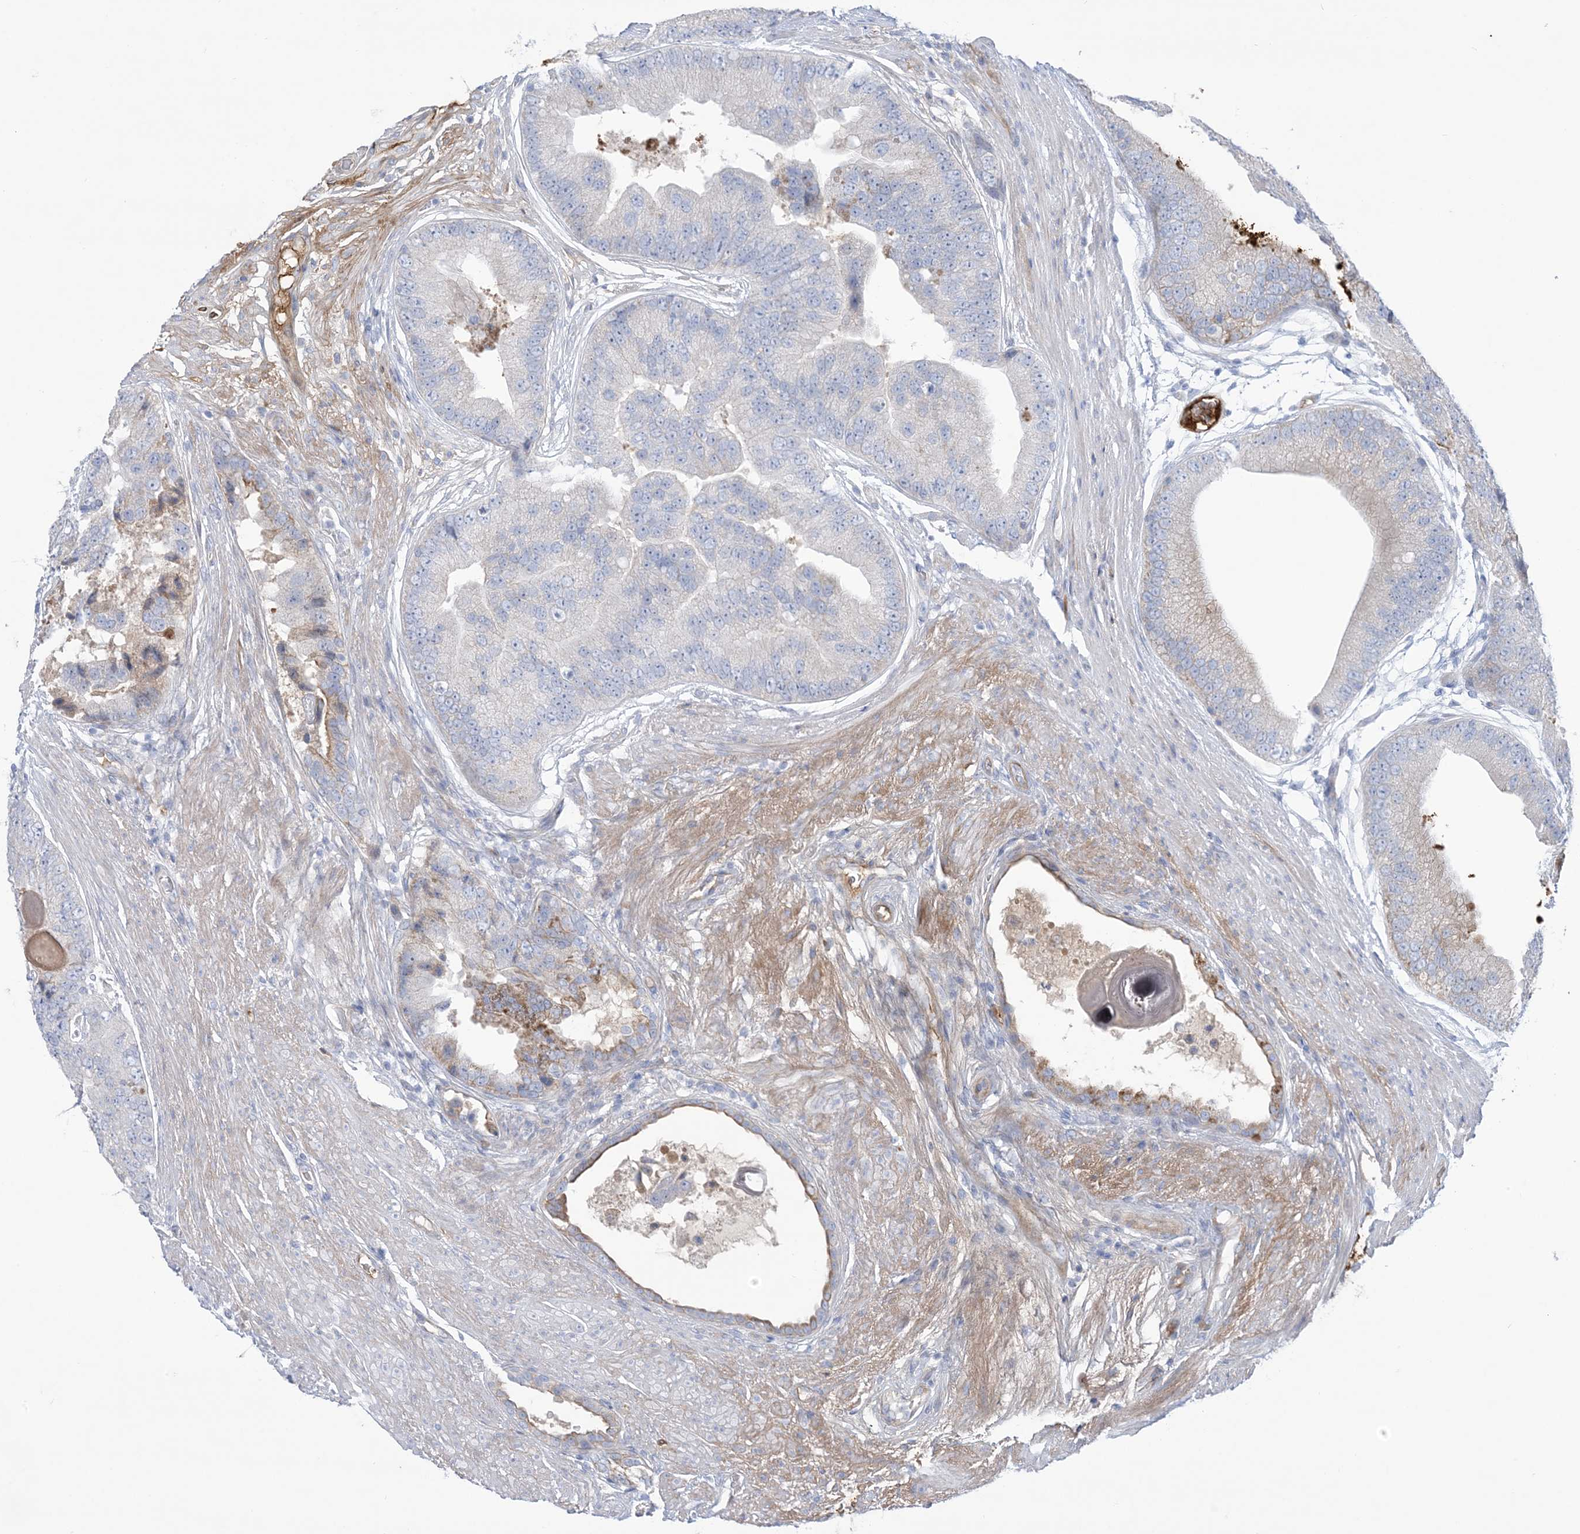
{"staining": {"intensity": "weak", "quantity": "25%-75%", "location": "cytoplasmic/membranous"}, "tissue": "prostate cancer", "cell_type": "Tumor cells", "image_type": "cancer", "snomed": [{"axis": "morphology", "description": "Adenocarcinoma, High grade"}, {"axis": "topography", "description": "Prostate"}], "caption": "The histopathology image shows a brown stain indicating the presence of a protein in the cytoplasmic/membranous of tumor cells in prostate cancer.", "gene": "ATP11C", "patient": {"sex": "male", "age": 70}}